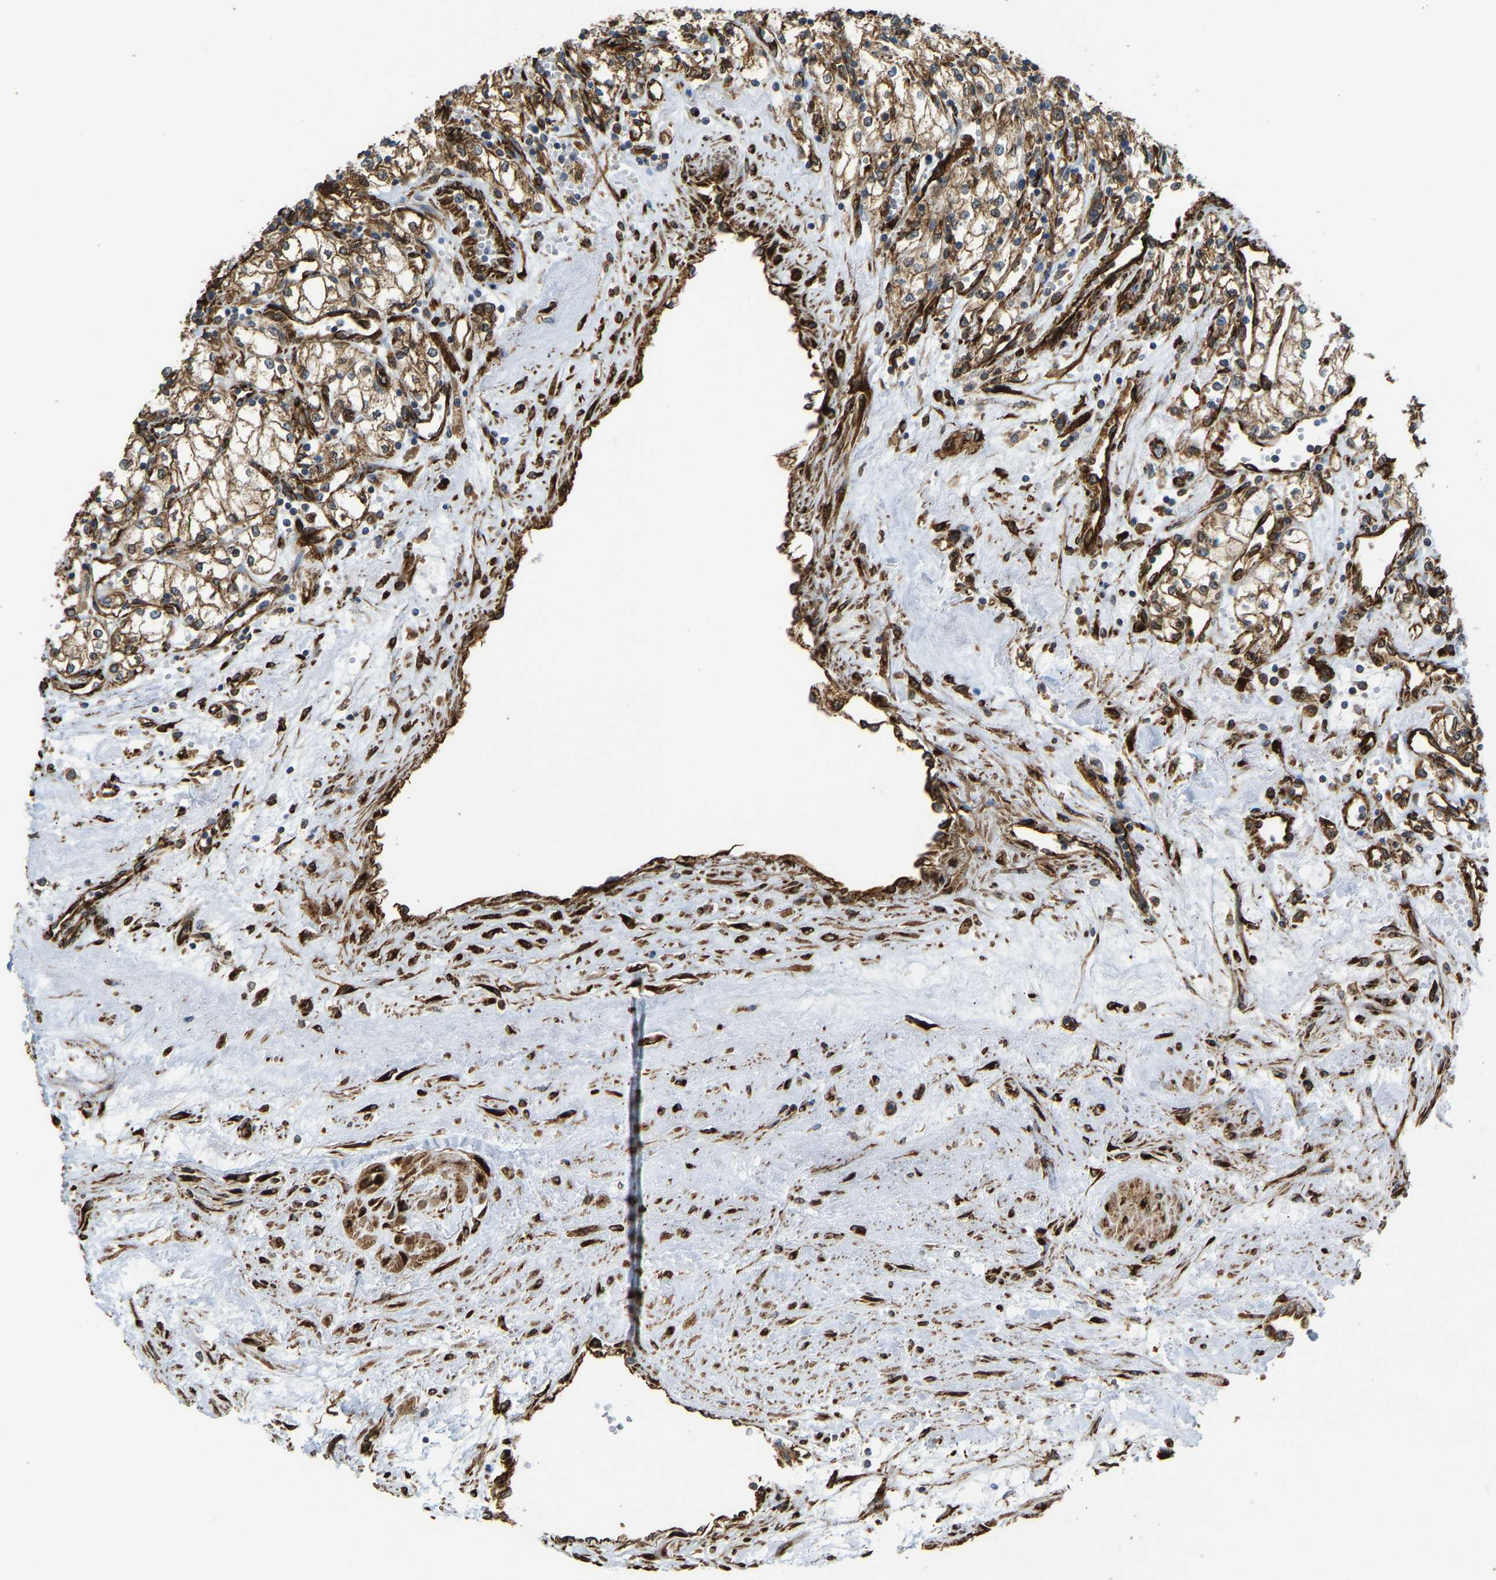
{"staining": {"intensity": "moderate", "quantity": ">75%", "location": "cytoplasmic/membranous"}, "tissue": "renal cancer", "cell_type": "Tumor cells", "image_type": "cancer", "snomed": [{"axis": "morphology", "description": "Adenocarcinoma, NOS"}, {"axis": "topography", "description": "Kidney"}], "caption": "Moderate cytoplasmic/membranous expression for a protein is seen in approximately >75% of tumor cells of renal cancer using IHC.", "gene": "BEX3", "patient": {"sex": "male", "age": 59}}